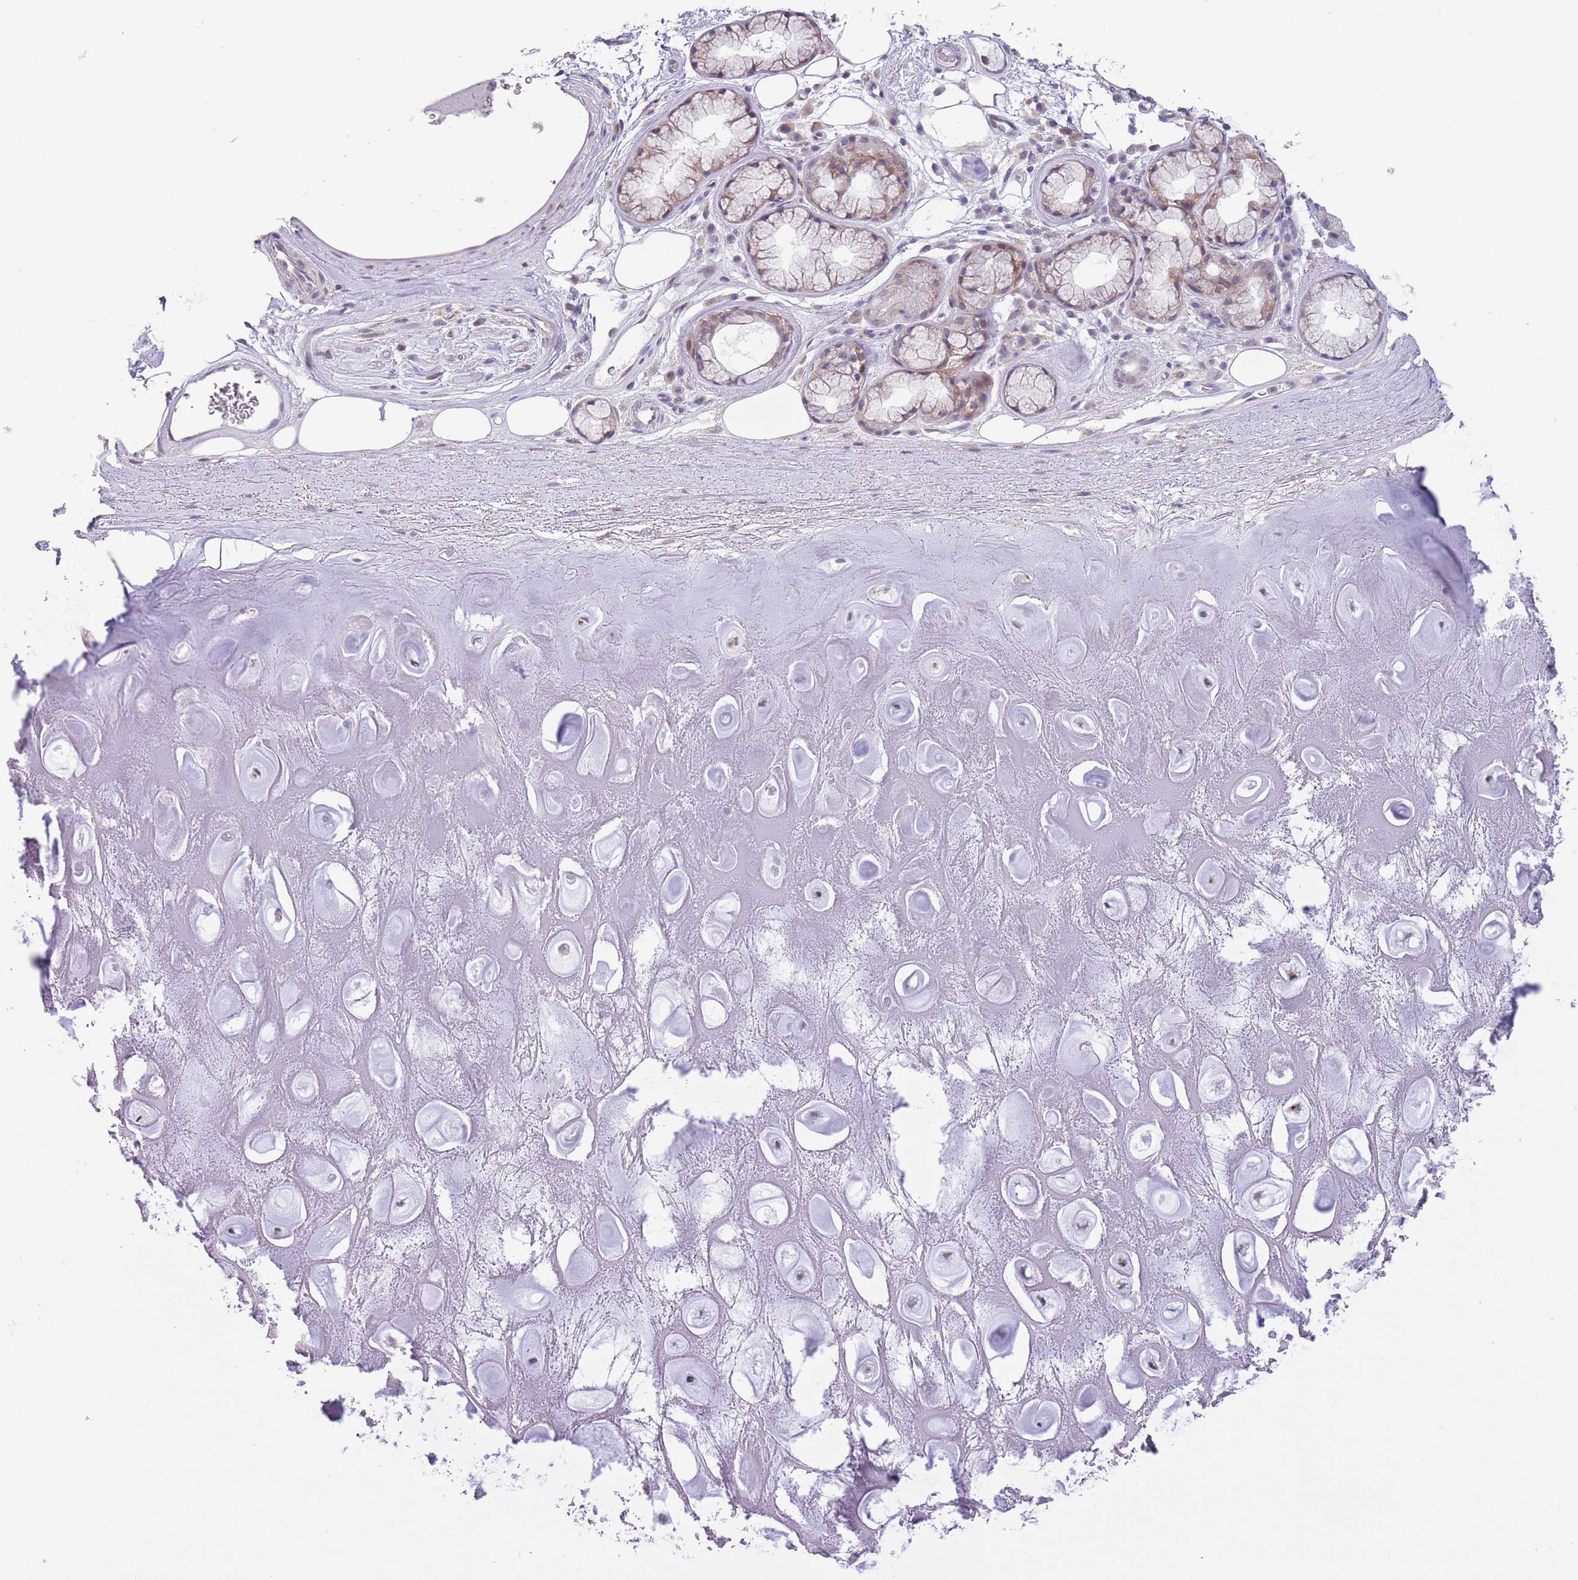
{"staining": {"intensity": "negative", "quantity": "none", "location": "none"}, "tissue": "adipose tissue", "cell_type": "Adipocytes", "image_type": "normal", "snomed": [{"axis": "morphology", "description": "Normal tissue, NOS"}, {"axis": "topography", "description": "Cartilage tissue"}], "caption": "An immunohistochemistry (IHC) photomicrograph of benign adipose tissue is shown. There is no staining in adipocytes of adipose tissue. (Brightfield microscopy of DAB (3,3'-diaminobenzidine) immunohistochemistry (IHC) at high magnification).", "gene": "ZNF576", "patient": {"sex": "male", "age": 81}}